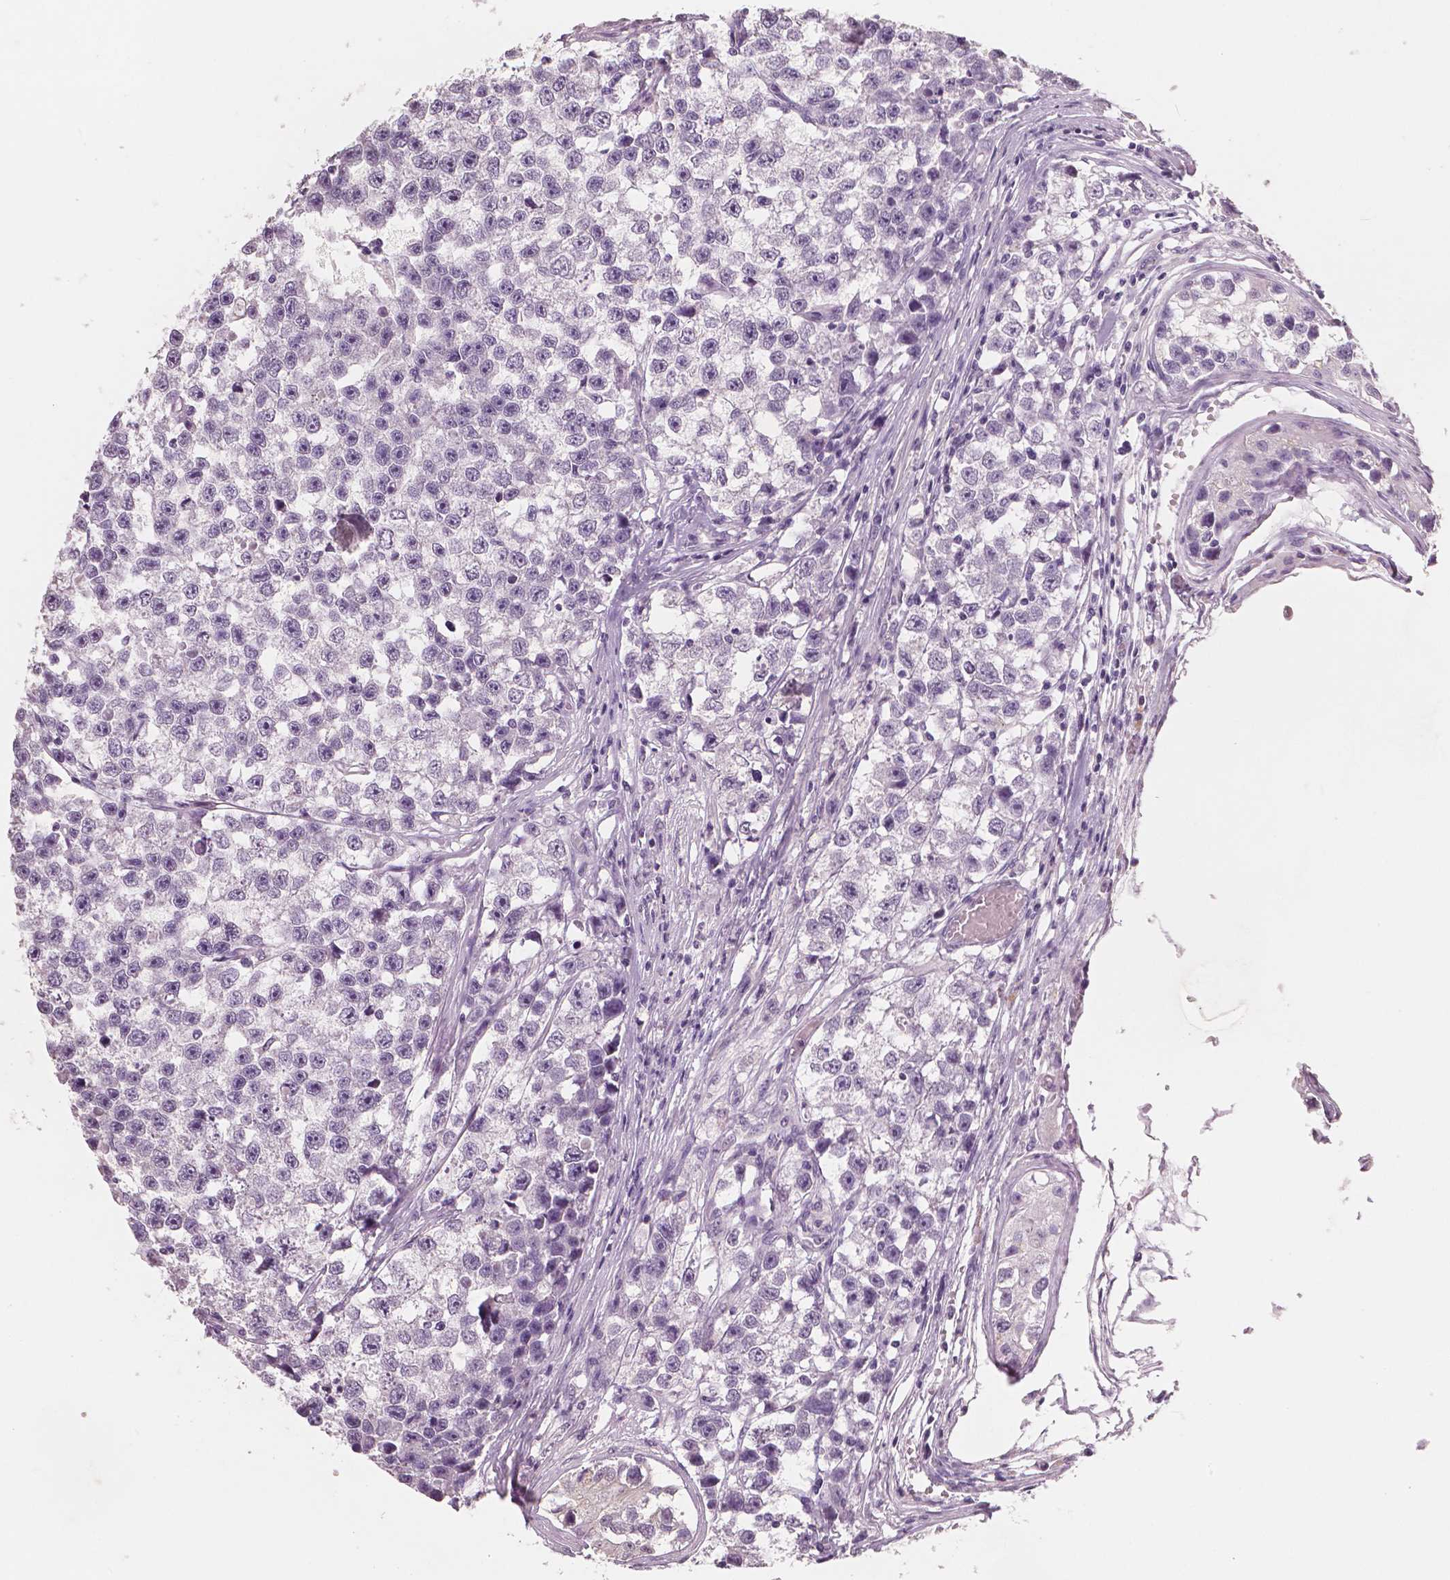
{"staining": {"intensity": "negative", "quantity": "none", "location": "none"}, "tissue": "testis cancer", "cell_type": "Tumor cells", "image_type": "cancer", "snomed": [{"axis": "morphology", "description": "Seminoma, NOS"}, {"axis": "topography", "description": "Testis"}], "caption": "IHC micrograph of neoplastic tissue: human testis seminoma stained with DAB (3,3'-diaminobenzidine) displays no significant protein expression in tumor cells. (Brightfield microscopy of DAB immunohistochemistry (IHC) at high magnification).", "gene": "NECAB1", "patient": {"sex": "male", "age": 26}}